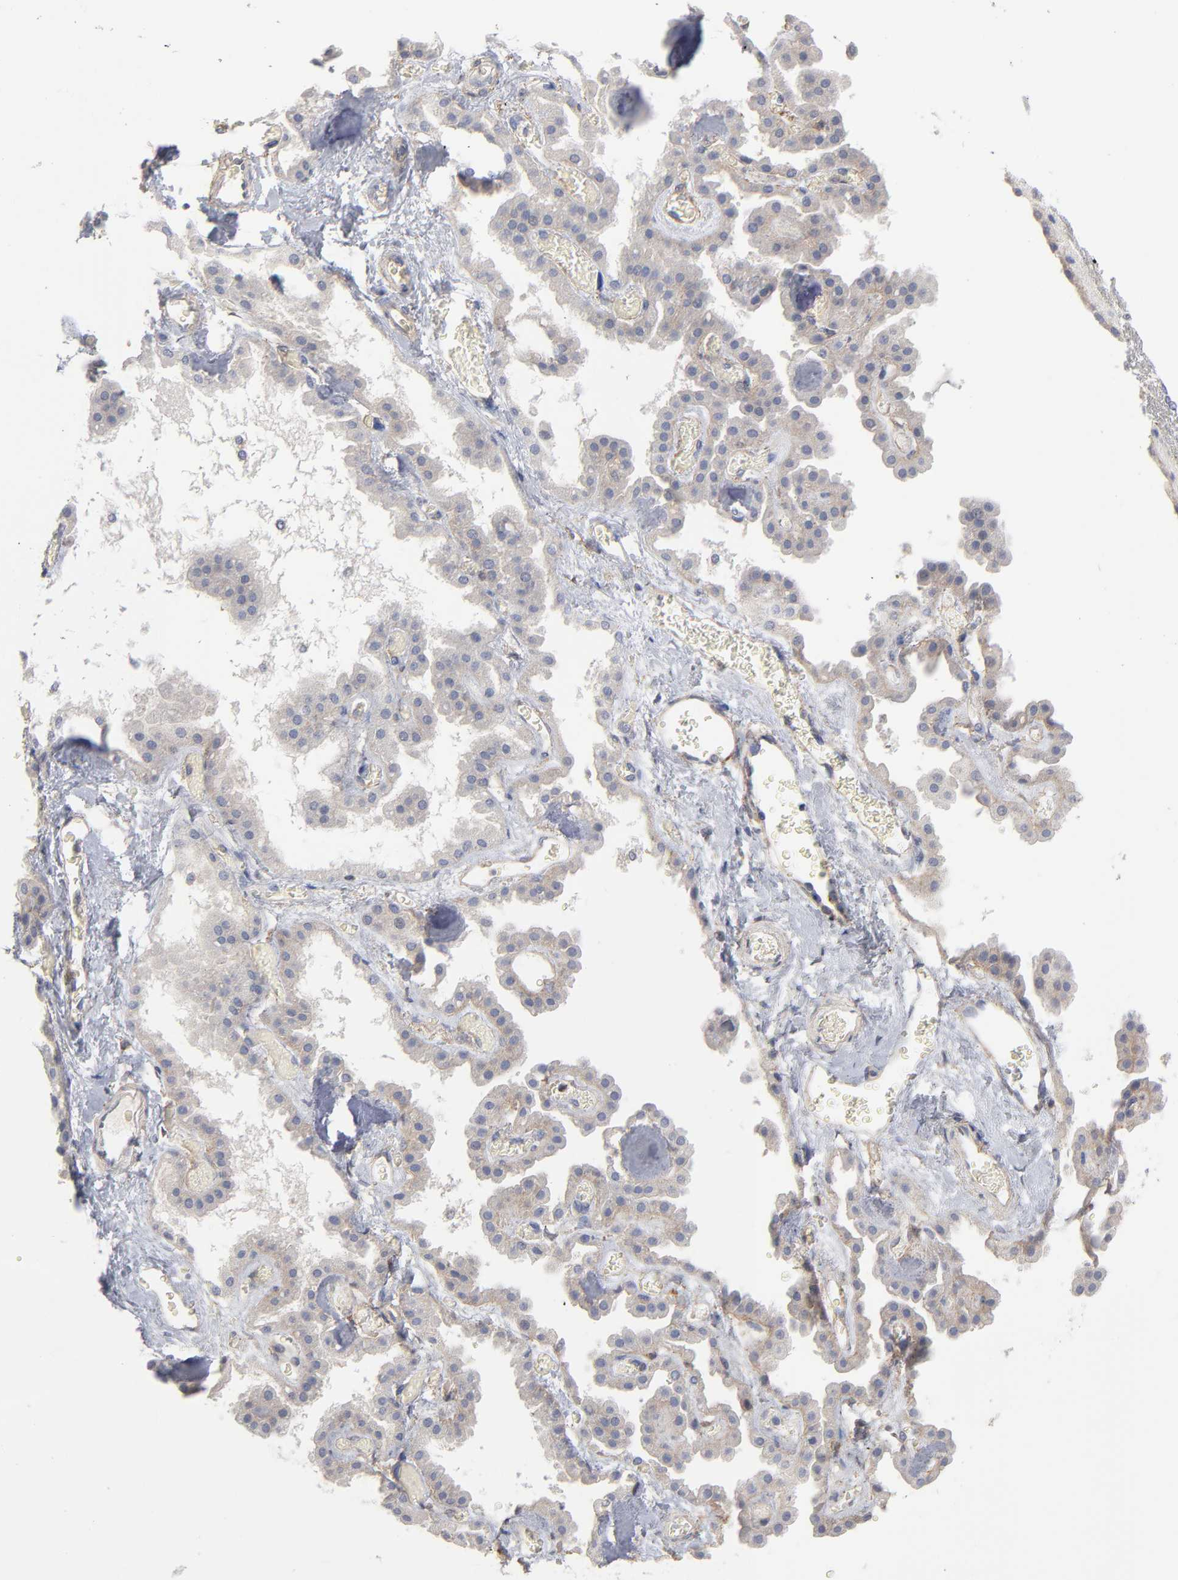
{"staining": {"intensity": "negative", "quantity": "none", "location": "none"}, "tissue": "hippocampus", "cell_type": "Glial cells", "image_type": "normal", "snomed": [{"axis": "morphology", "description": "Normal tissue, NOS"}, {"axis": "topography", "description": "Hippocampus"}], "caption": "Glial cells are negative for protein expression in unremarkable human hippocampus. (DAB (3,3'-diaminobenzidine) immunohistochemistry (IHC), high magnification).", "gene": "PDLIM2", "patient": {"sex": "female", "age": 19}}